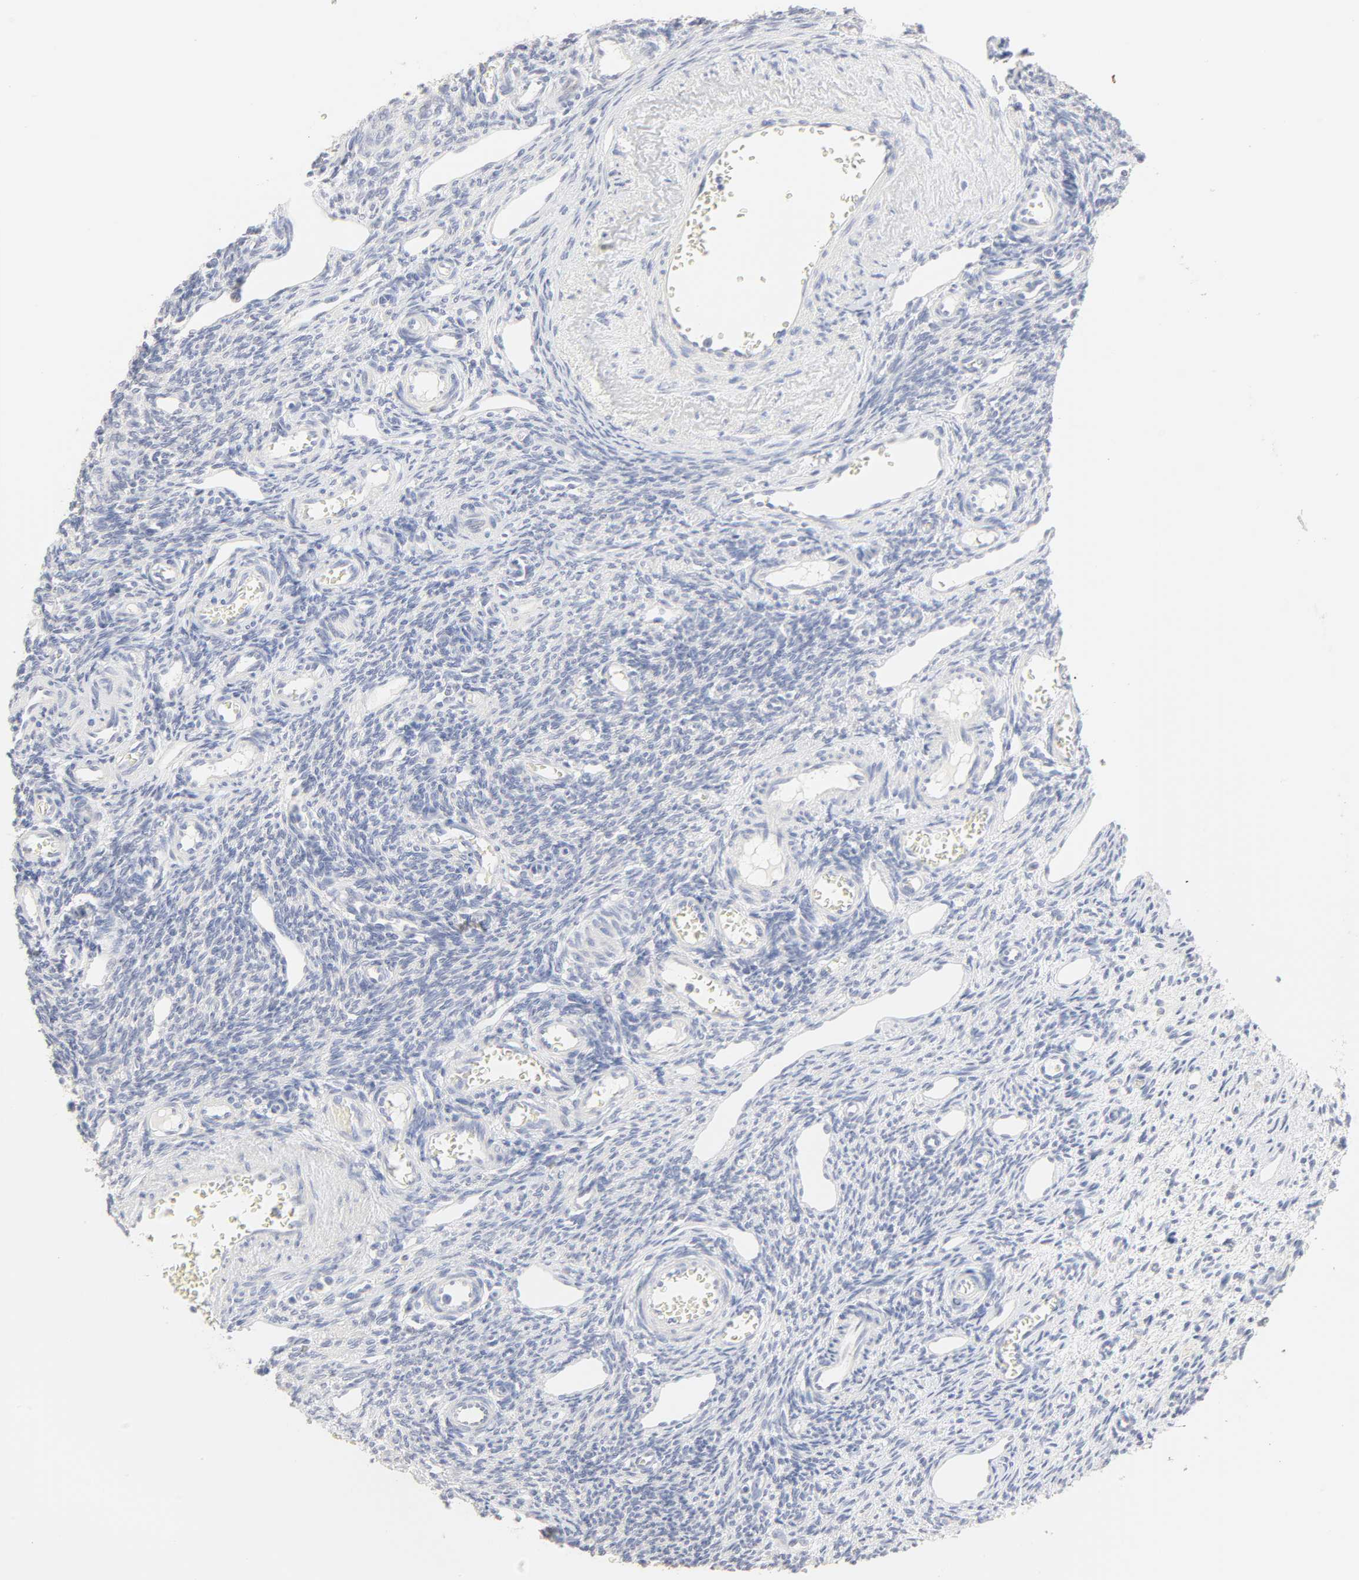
{"staining": {"intensity": "negative", "quantity": "none", "location": "none"}, "tissue": "ovary", "cell_type": "Follicle cells", "image_type": "normal", "snomed": [{"axis": "morphology", "description": "Normal tissue, NOS"}, {"axis": "topography", "description": "Ovary"}], "caption": "This is an IHC image of unremarkable human ovary. There is no staining in follicle cells.", "gene": "FCGBP", "patient": {"sex": "female", "age": 33}}